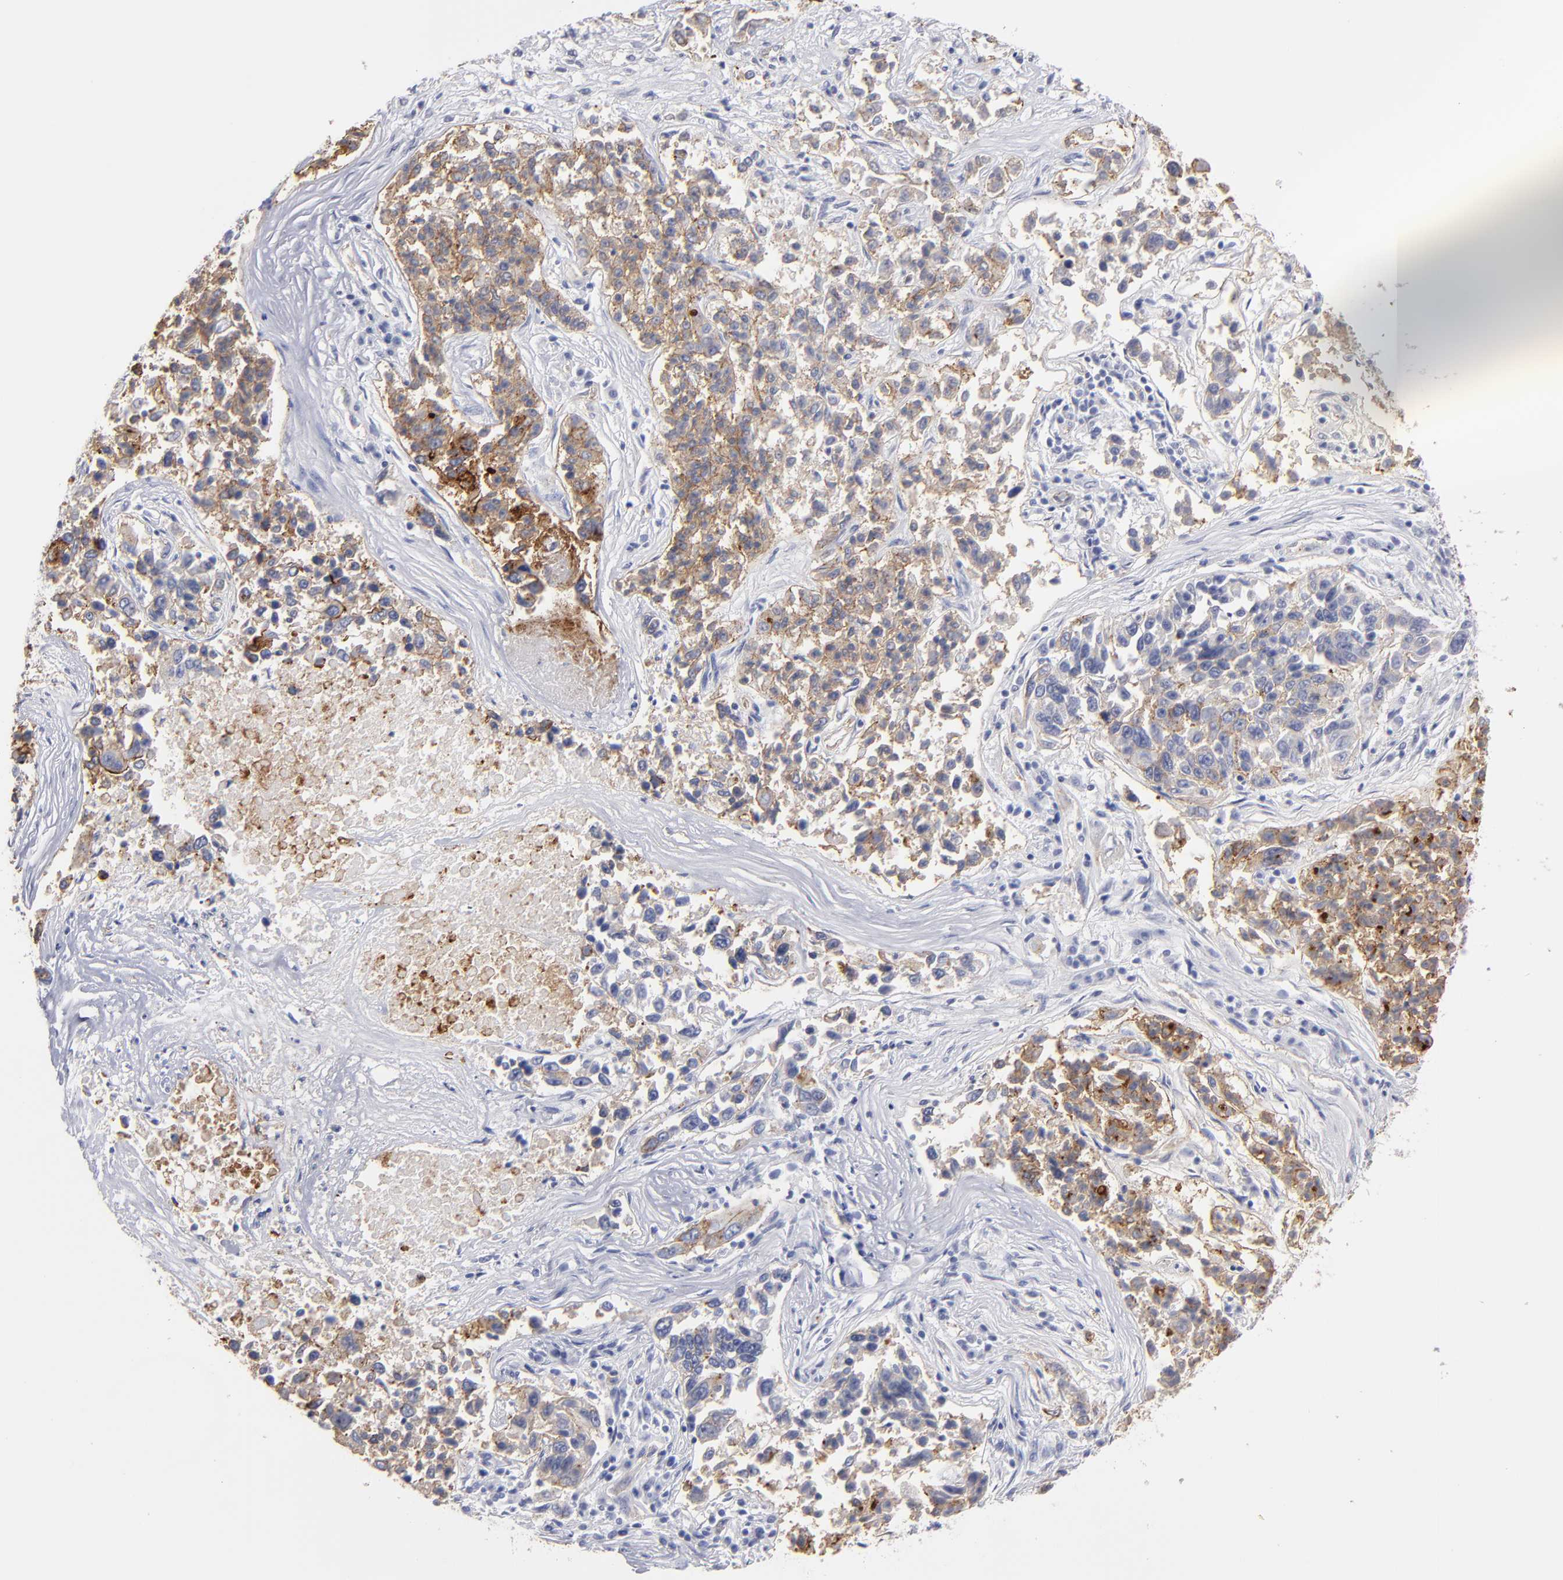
{"staining": {"intensity": "moderate", "quantity": "<25%", "location": "cytoplasmic/membranous"}, "tissue": "lung cancer", "cell_type": "Tumor cells", "image_type": "cancer", "snomed": [{"axis": "morphology", "description": "Adenocarcinoma, NOS"}, {"axis": "topography", "description": "Lung"}], "caption": "DAB immunohistochemical staining of human lung adenocarcinoma demonstrates moderate cytoplasmic/membranous protein positivity in about <25% of tumor cells.", "gene": "TM4SF1", "patient": {"sex": "male", "age": 84}}